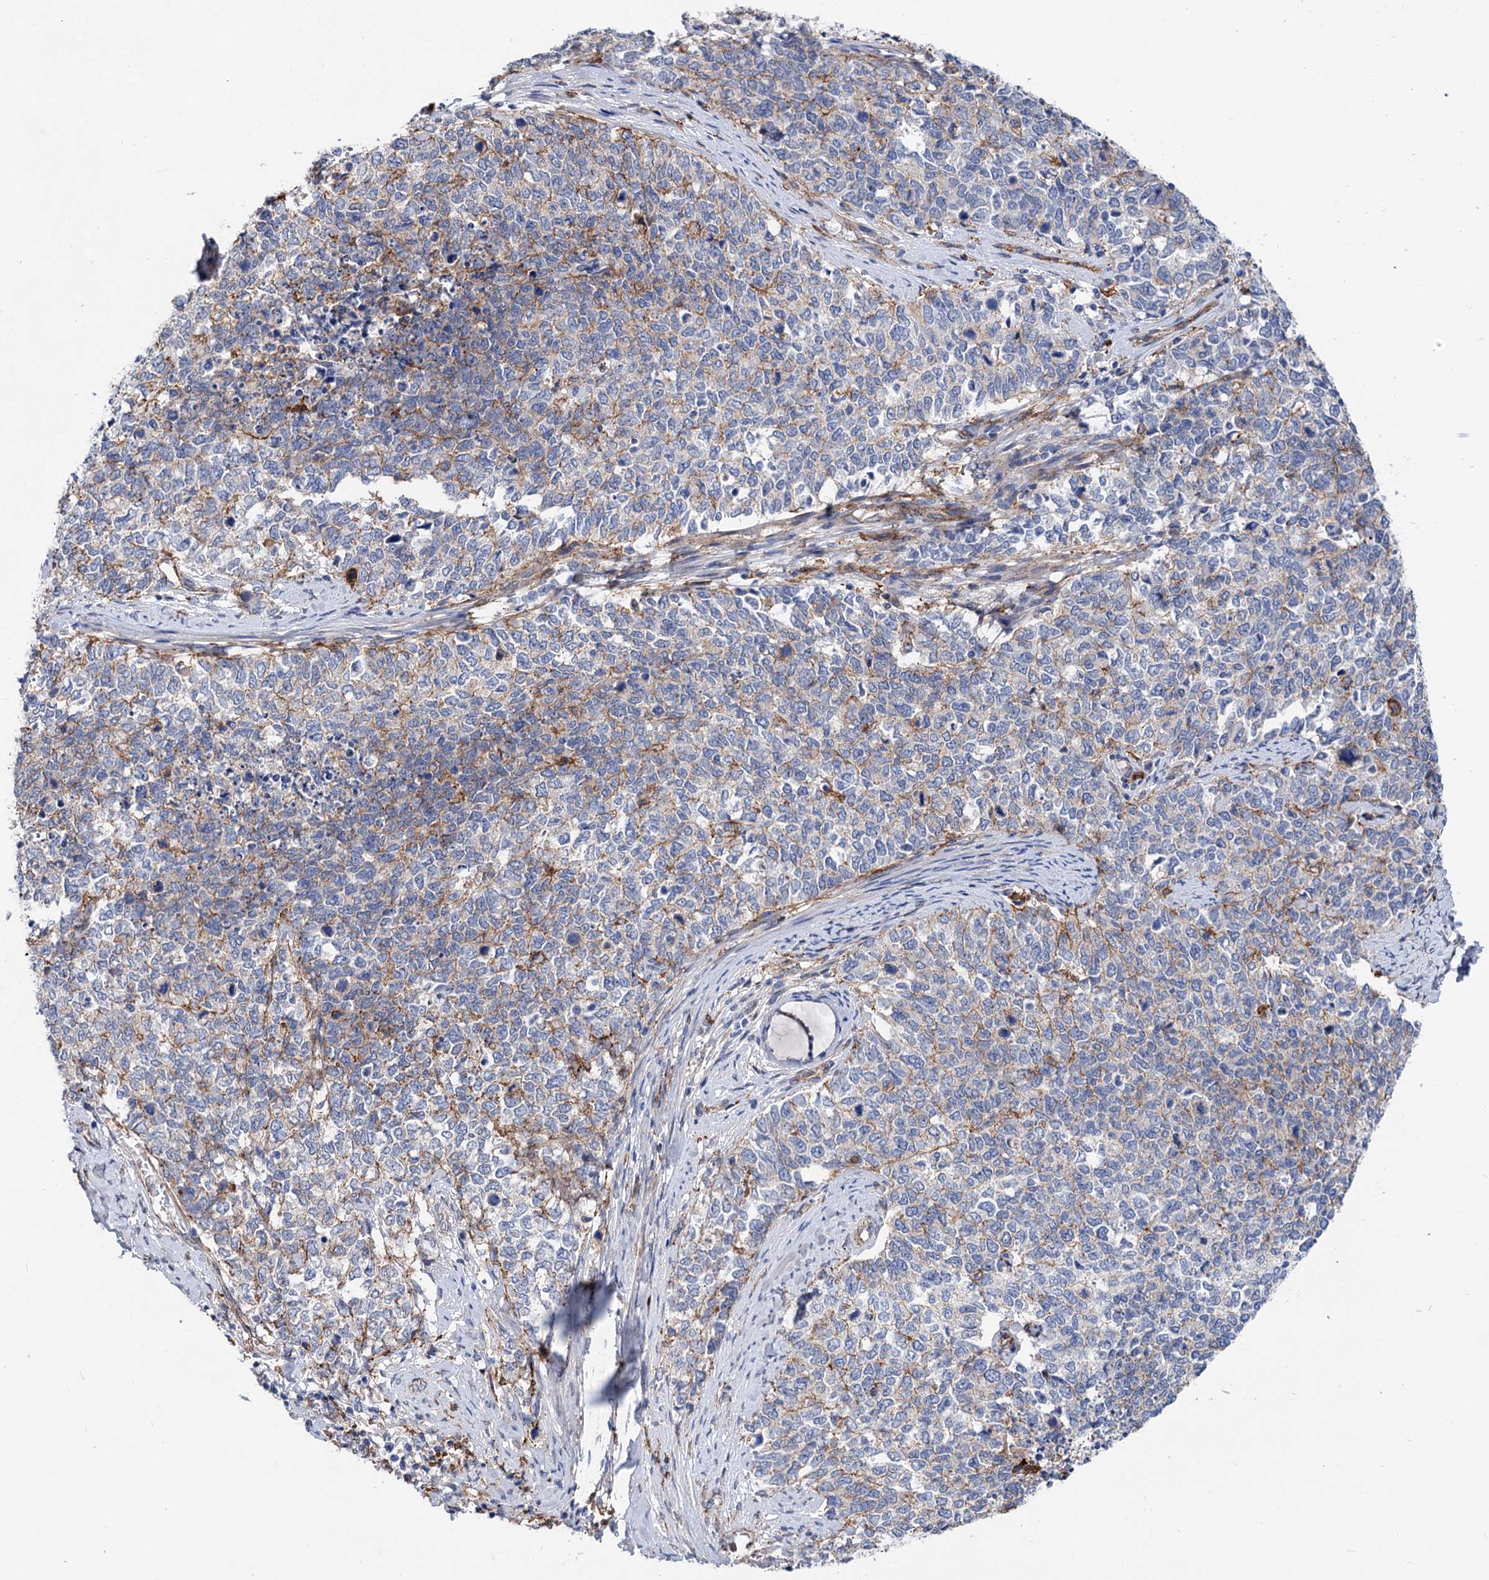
{"staining": {"intensity": "moderate", "quantity": "<25%", "location": "cytoplasmic/membranous"}, "tissue": "cervical cancer", "cell_type": "Tumor cells", "image_type": "cancer", "snomed": [{"axis": "morphology", "description": "Squamous cell carcinoma, NOS"}, {"axis": "topography", "description": "Cervix"}], "caption": "Immunohistochemistry histopathology image of cervical cancer (squamous cell carcinoma) stained for a protein (brown), which exhibits low levels of moderate cytoplasmic/membranous expression in about <25% of tumor cells.", "gene": "TMTC3", "patient": {"sex": "female", "age": 63}}